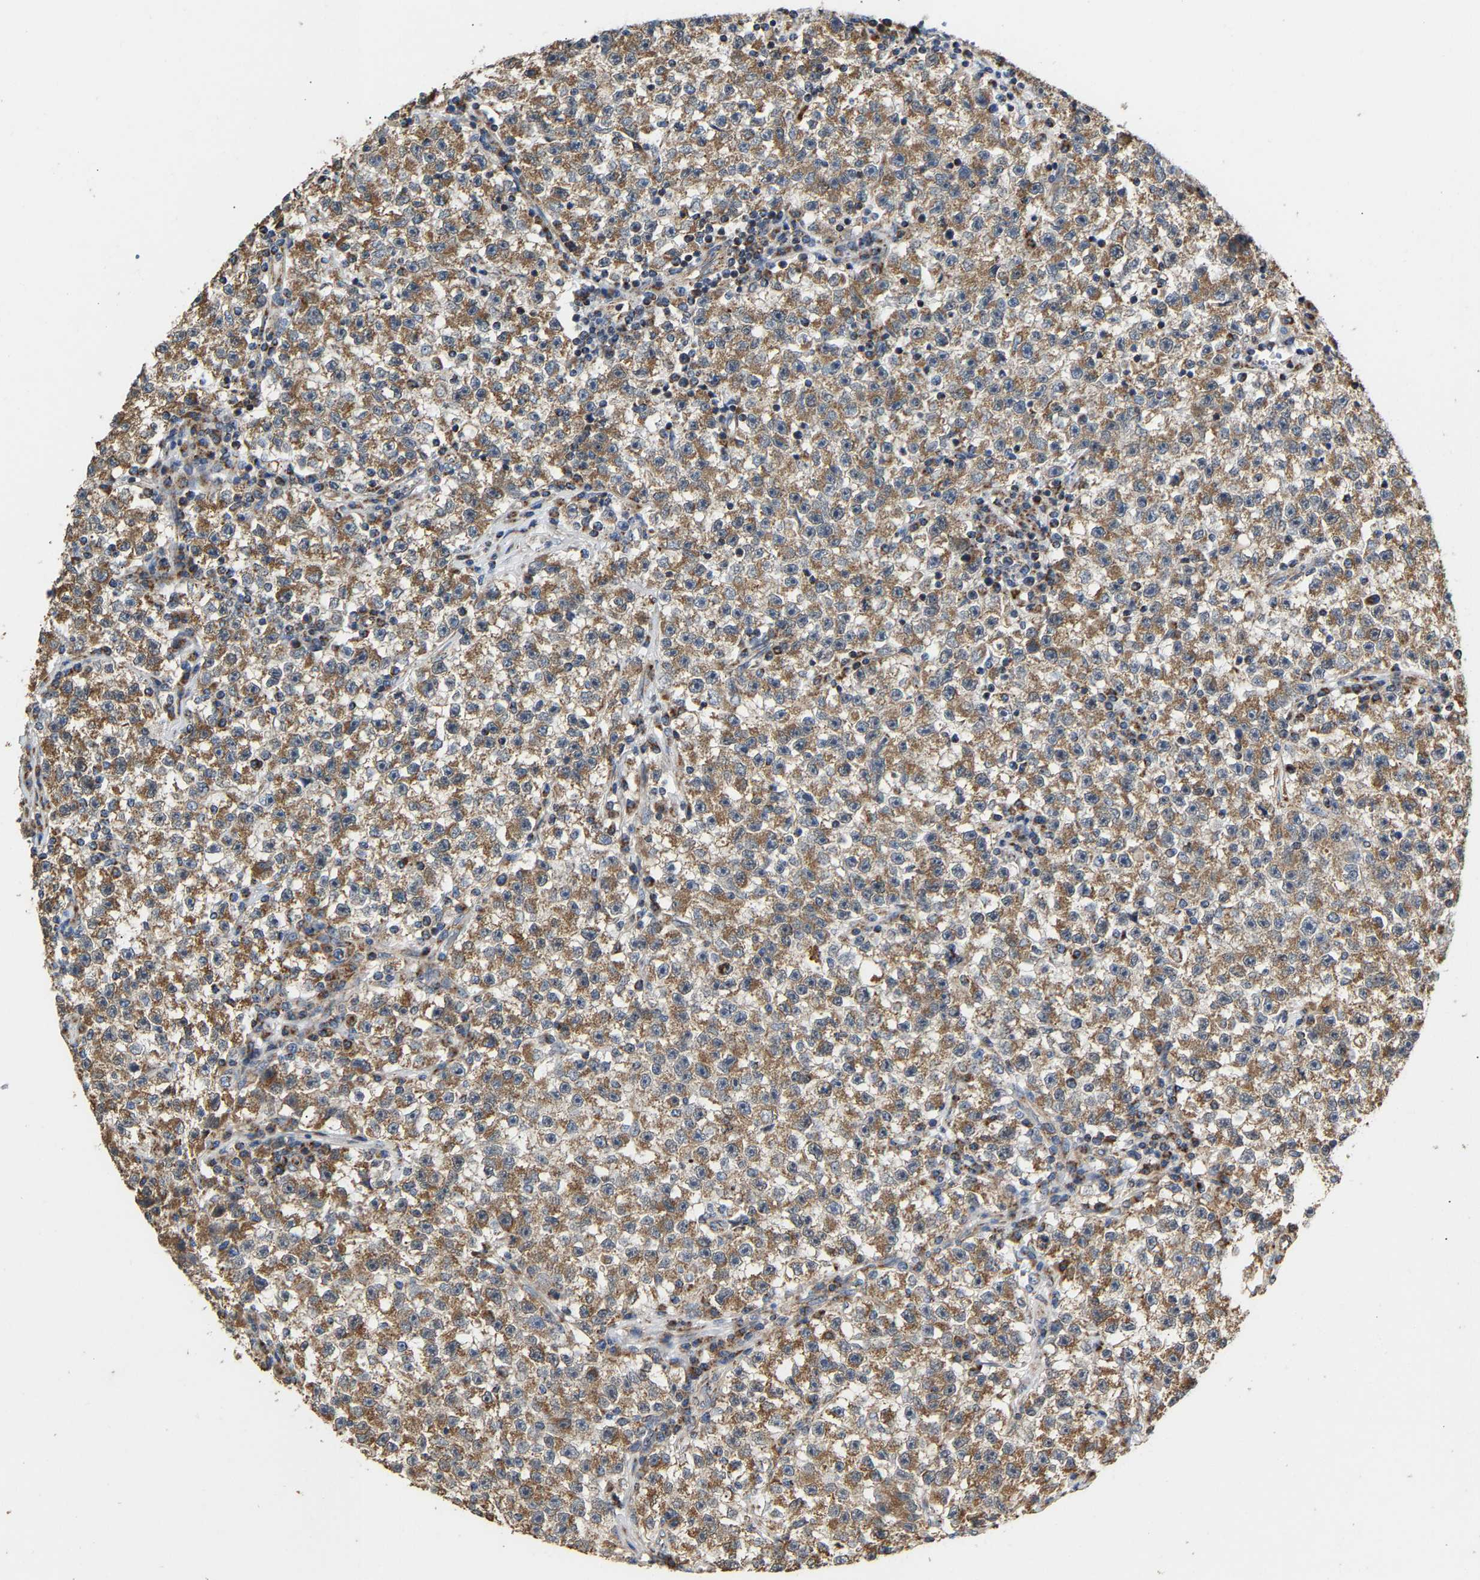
{"staining": {"intensity": "moderate", "quantity": ">75%", "location": "cytoplasmic/membranous"}, "tissue": "testis cancer", "cell_type": "Tumor cells", "image_type": "cancer", "snomed": [{"axis": "morphology", "description": "Seminoma, NOS"}, {"axis": "topography", "description": "Testis"}], "caption": "An image showing moderate cytoplasmic/membranous positivity in approximately >75% of tumor cells in testis seminoma, as visualized by brown immunohistochemical staining.", "gene": "TMEM168", "patient": {"sex": "male", "age": 22}}